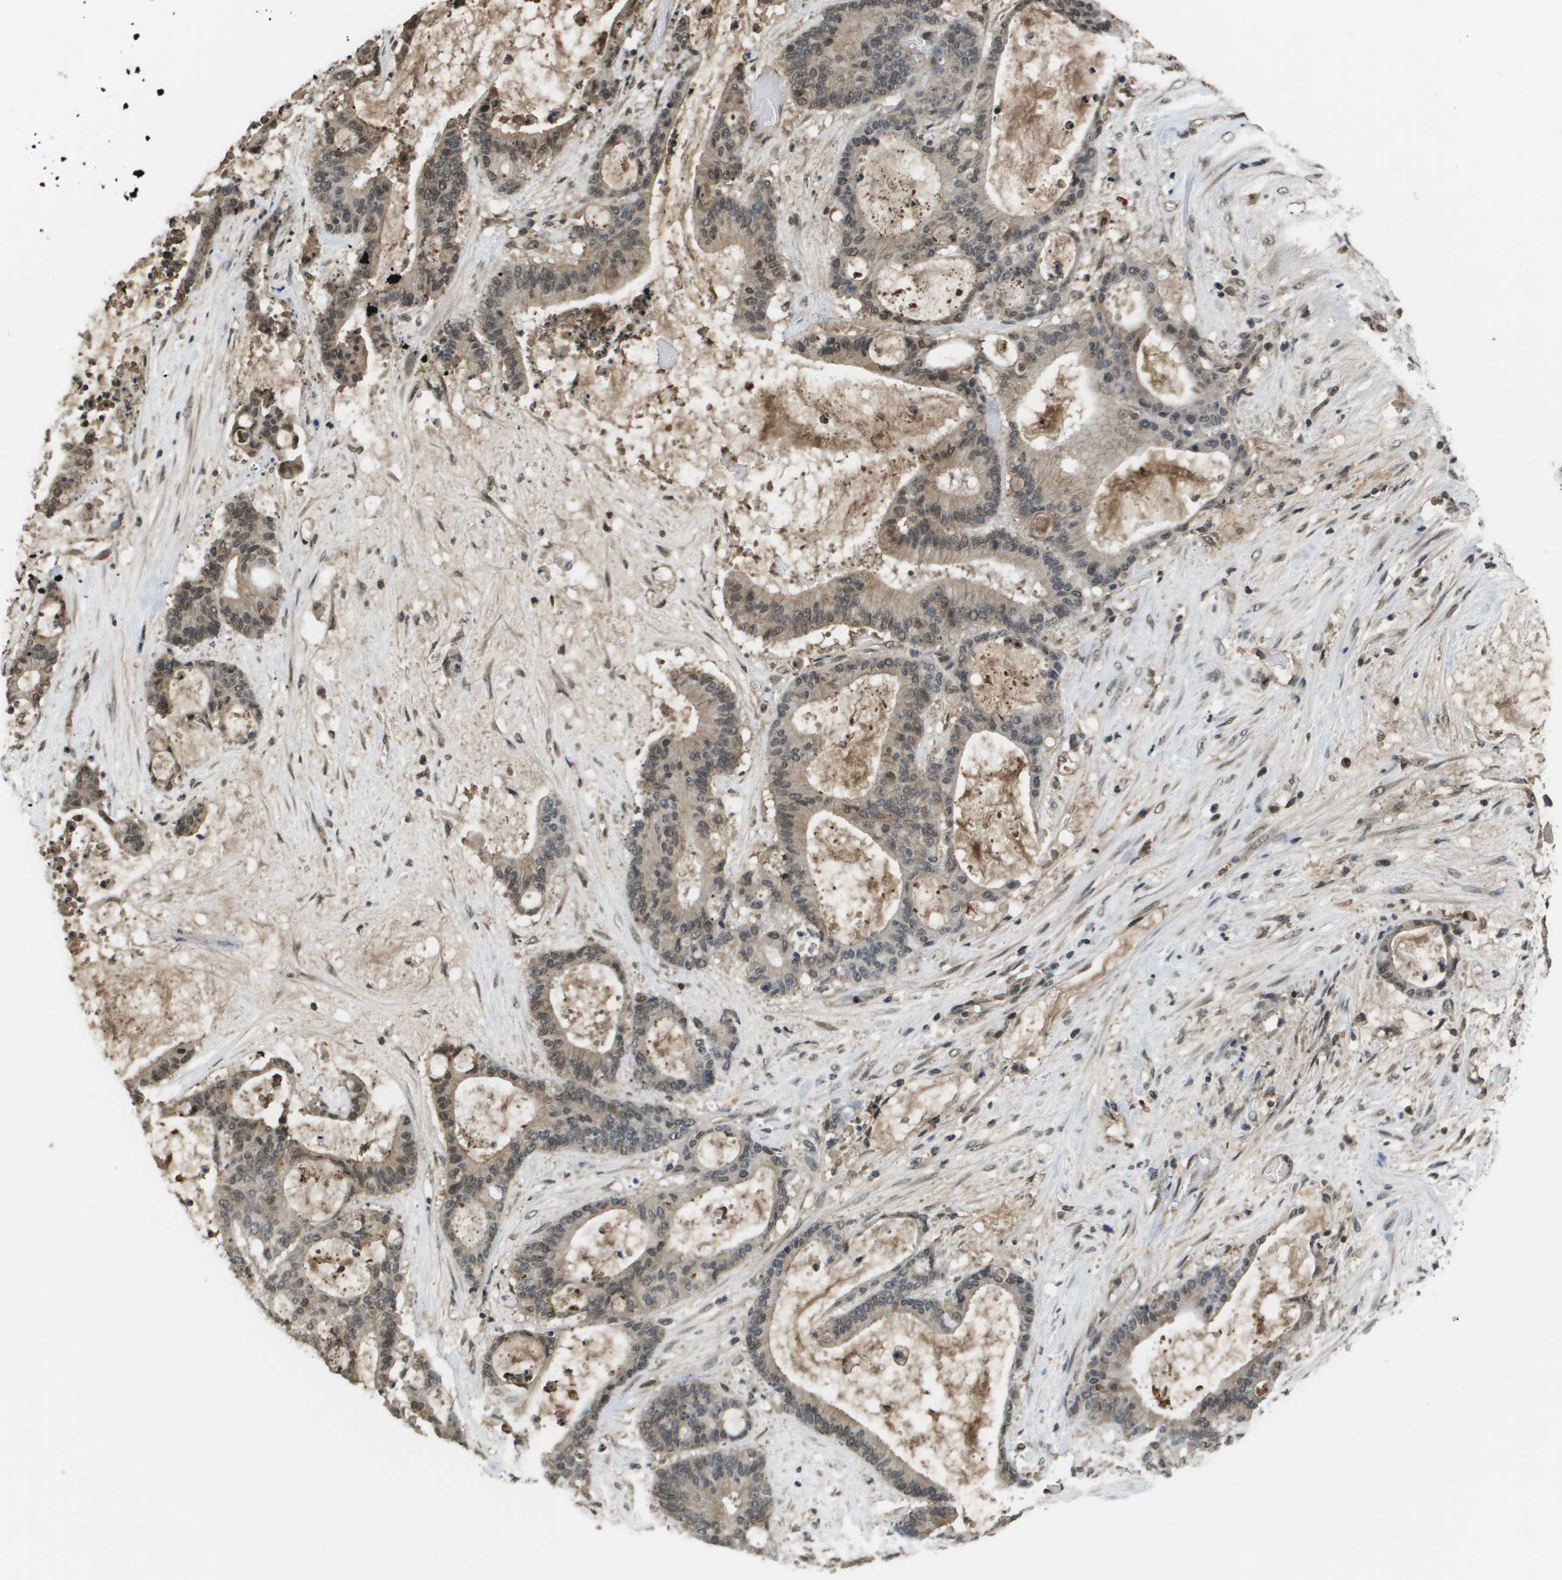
{"staining": {"intensity": "weak", "quantity": "25%-75%", "location": "cytoplasmic/membranous,nuclear"}, "tissue": "liver cancer", "cell_type": "Tumor cells", "image_type": "cancer", "snomed": [{"axis": "morphology", "description": "Cholangiocarcinoma"}, {"axis": "topography", "description": "Liver"}], "caption": "Immunohistochemical staining of human liver cancer displays weak cytoplasmic/membranous and nuclear protein expression in about 25%-75% of tumor cells.", "gene": "NDRG2", "patient": {"sex": "female", "age": 73}}